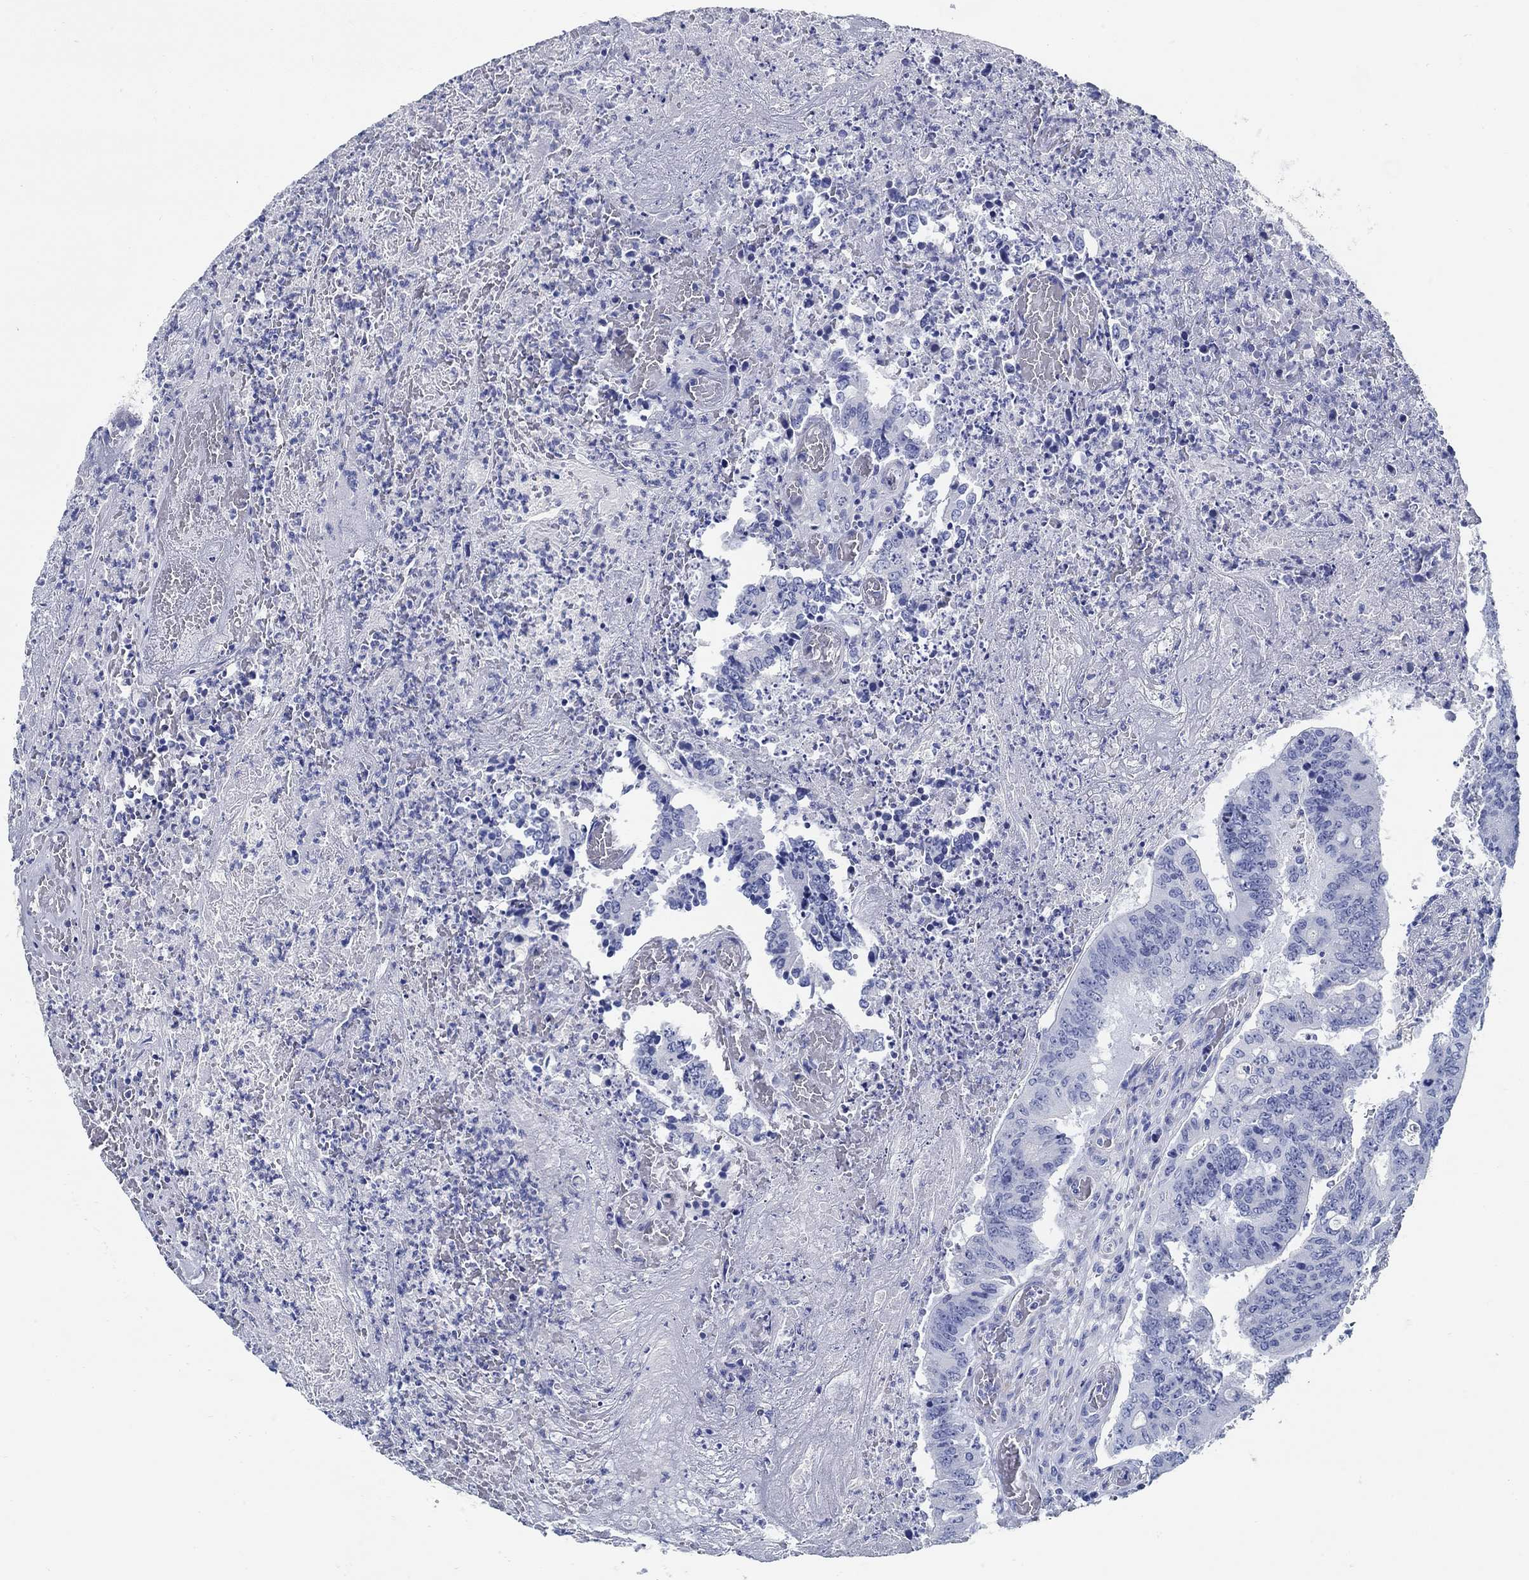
{"staining": {"intensity": "negative", "quantity": "none", "location": "none"}, "tissue": "colorectal cancer", "cell_type": "Tumor cells", "image_type": "cancer", "snomed": [{"axis": "morphology", "description": "Adenocarcinoma, NOS"}, {"axis": "topography", "description": "Colon"}], "caption": "Tumor cells are negative for brown protein staining in colorectal cancer (adenocarcinoma).", "gene": "SLC45A1", "patient": {"sex": "female", "age": 70}}